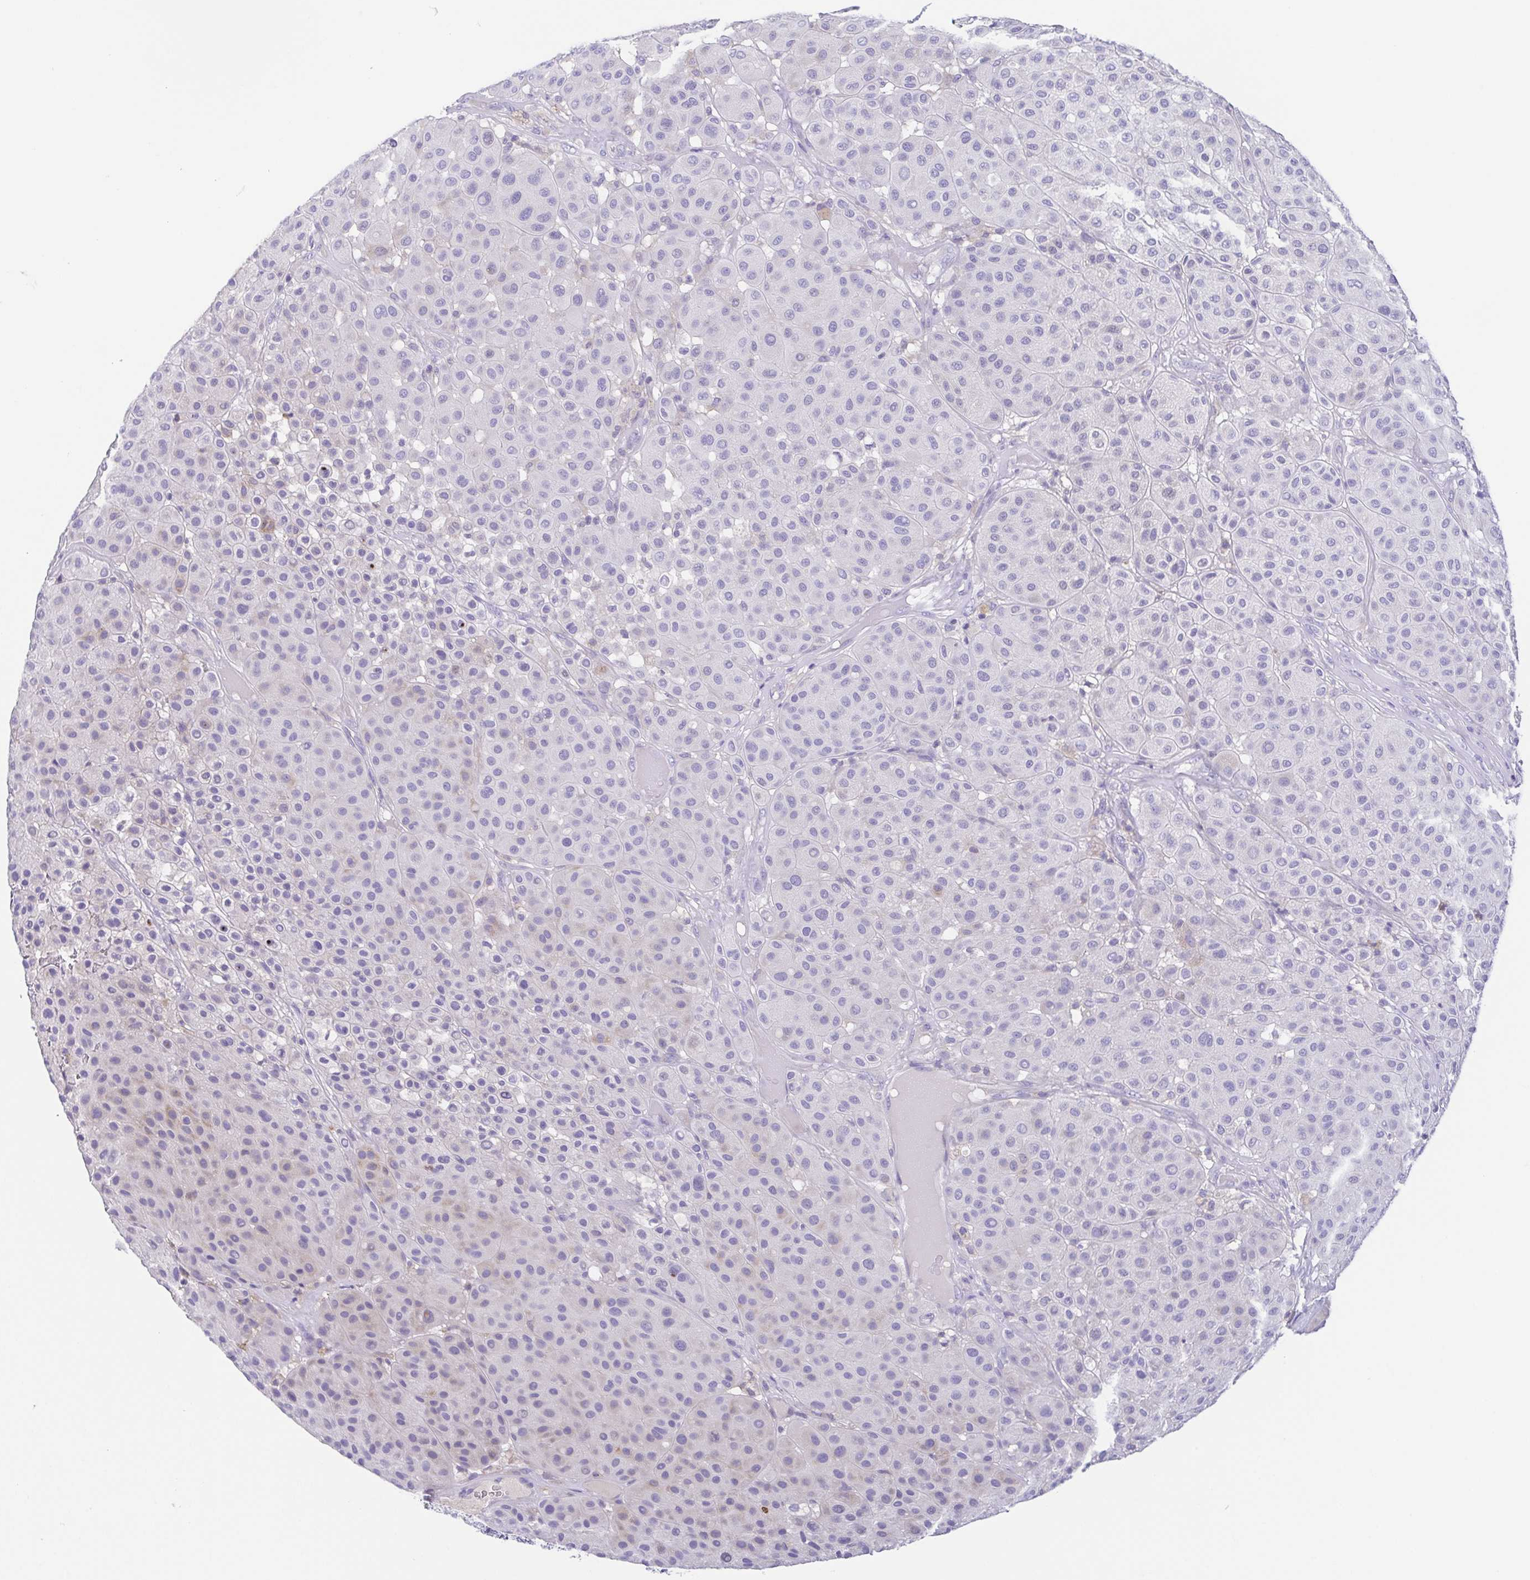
{"staining": {"intensity": "negative", "quantity": "none", "location": "none"}, "tissue": "melanoma", "cell_type": "Tumor cells", "image_type": "cancer", "snomed": [{"axis": "morphology", "description": "Malignant melanoma, Metastatic site"}, {"axis": "topography", "description": "Smooth muscle"}], "caption": "Immunohistochemical staining of melanoma displays no significant expression in tumor cells. The staining is performed using DAB brown chromogen with nuclei counter-stained in using hematoxylin.", "gene": "ARPP21", "patient": {"sex": "male", "age": 41}}